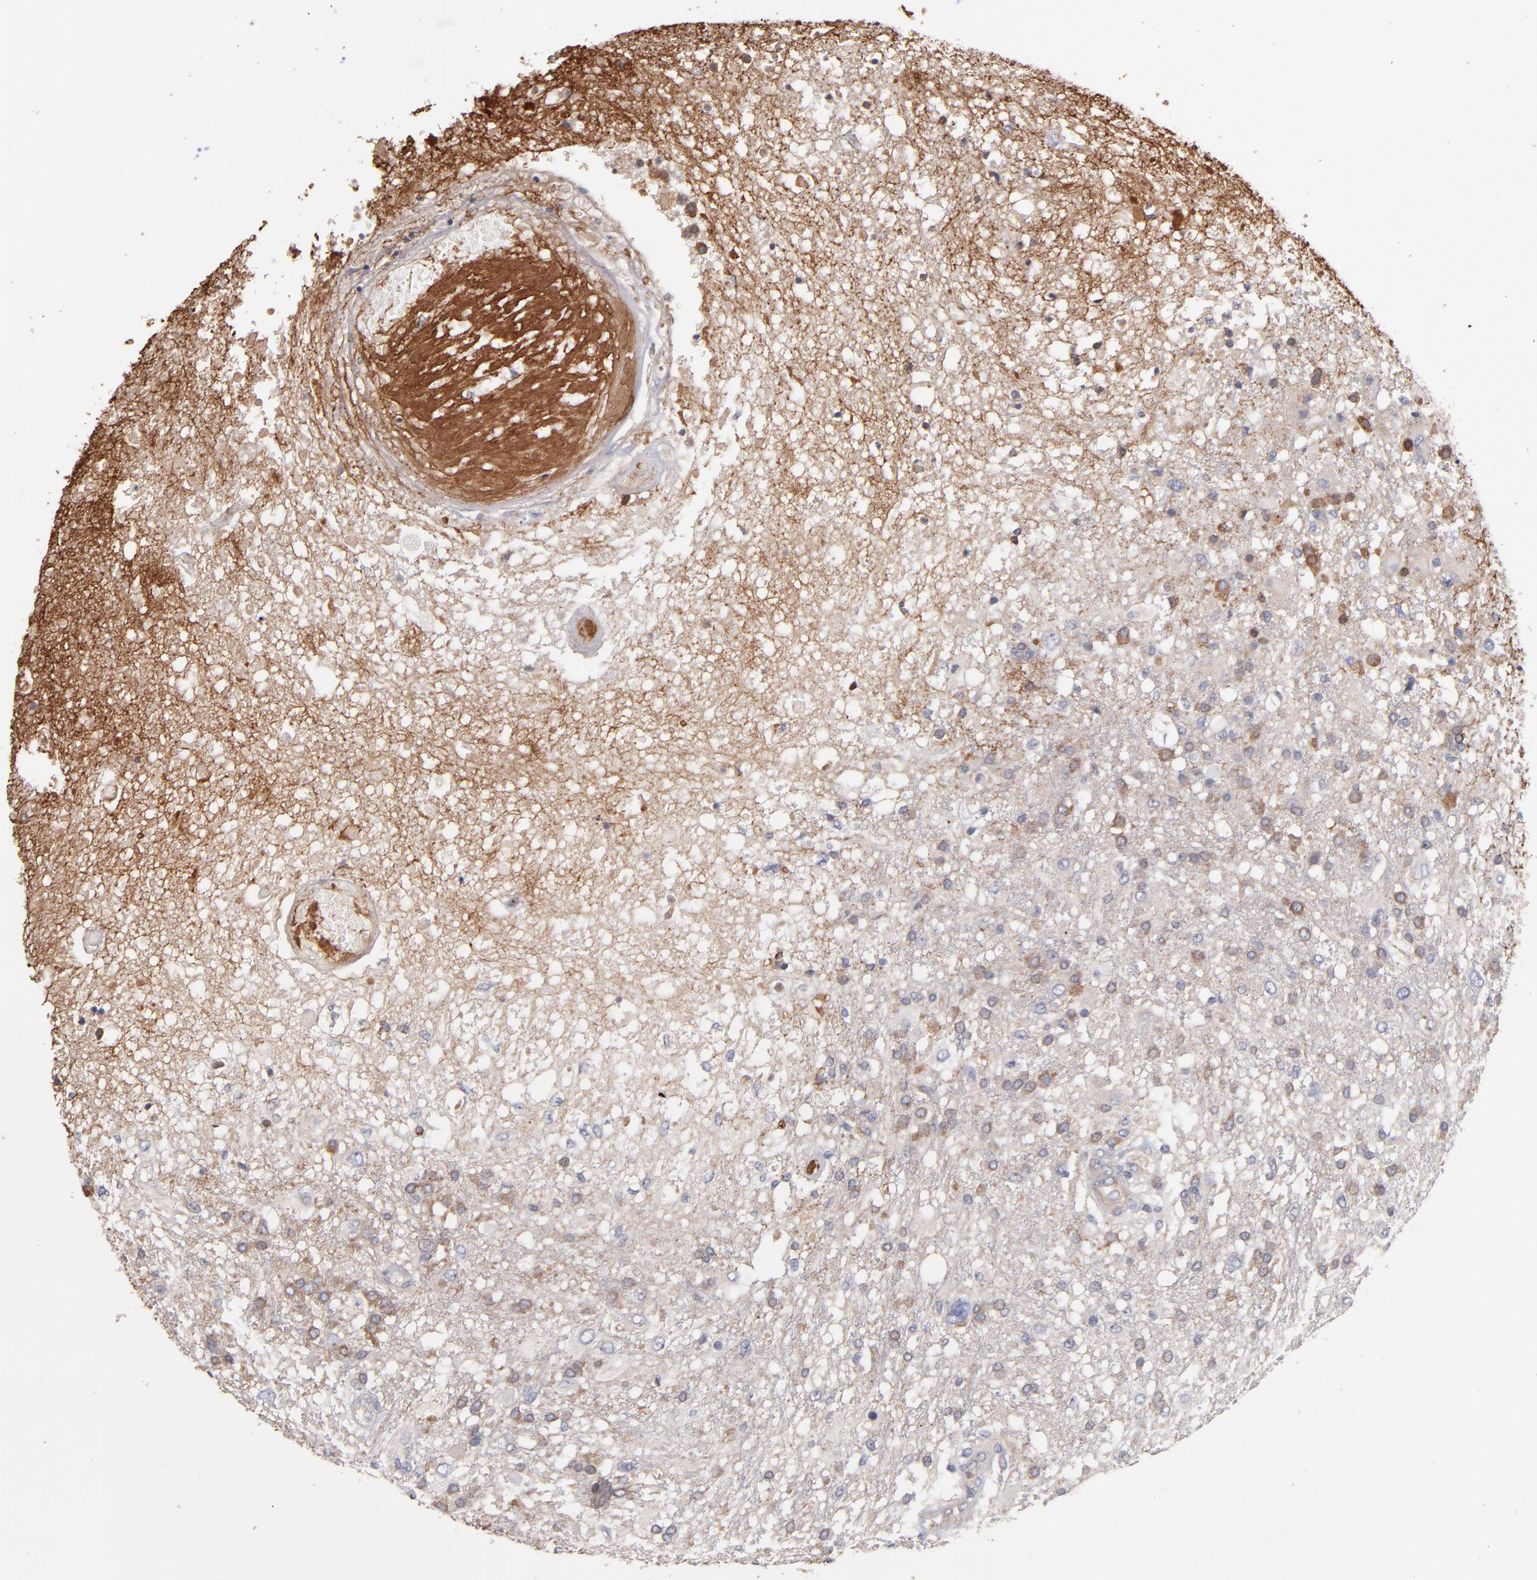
{"staining": {"intensity": "weak", "quantity": ">75%", "location": "cytoplasmic/membranous"}, "tissue": "glioma", "cell_type": "Tumor cells", "image_type": "cancer", "snomed": [{"axis": "morphology", "description": "Glioma, malignant, High grade"}, {"axis": "topography", "description": "Cerebral cortex"}], "caption": "Immunohistochemical staining of human glioma reveals low levels of weak cytoplasmic/membranous staining in about >75% of tumor cells.", "gene": "DACT1", "patient": {"sex": "male", "age": 79}}